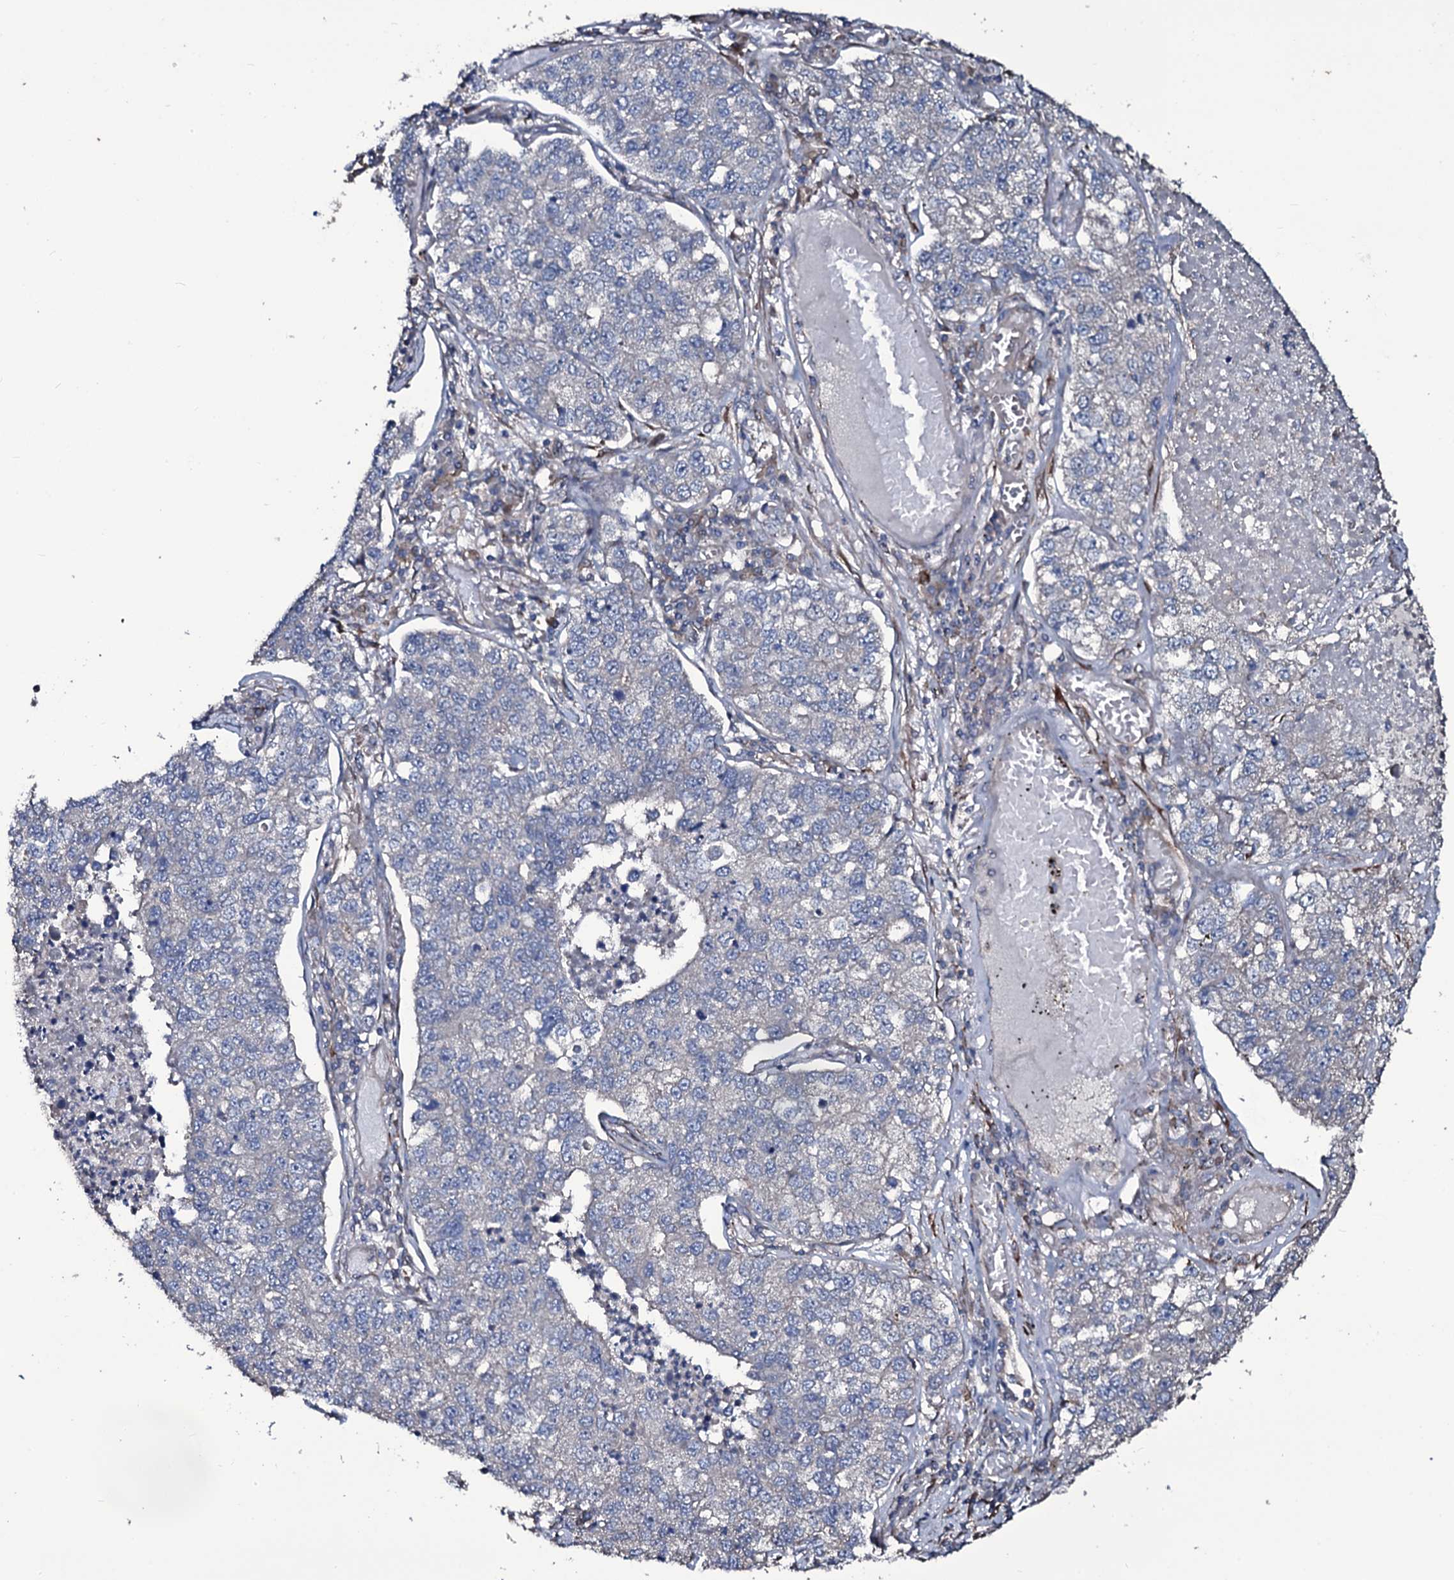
{"staining": {"intensity": "negative", "quantity": "none", "location": "none"}, "tissue": "lung cancer", "cell_type": "Tumor cells", "image_type": "cancer", "snomed": [{"axis": "morphology", "description": "Adenocarcinoma, NOS"}, {"axis": "topography", "description": "Lung"}], "caption": "Protein analysis of adenocarcinoma (lung) demonstrates no significant expression in tumor cells.", "gene": "WIPF3", "patient": {"sex": "male", "age": 49}}